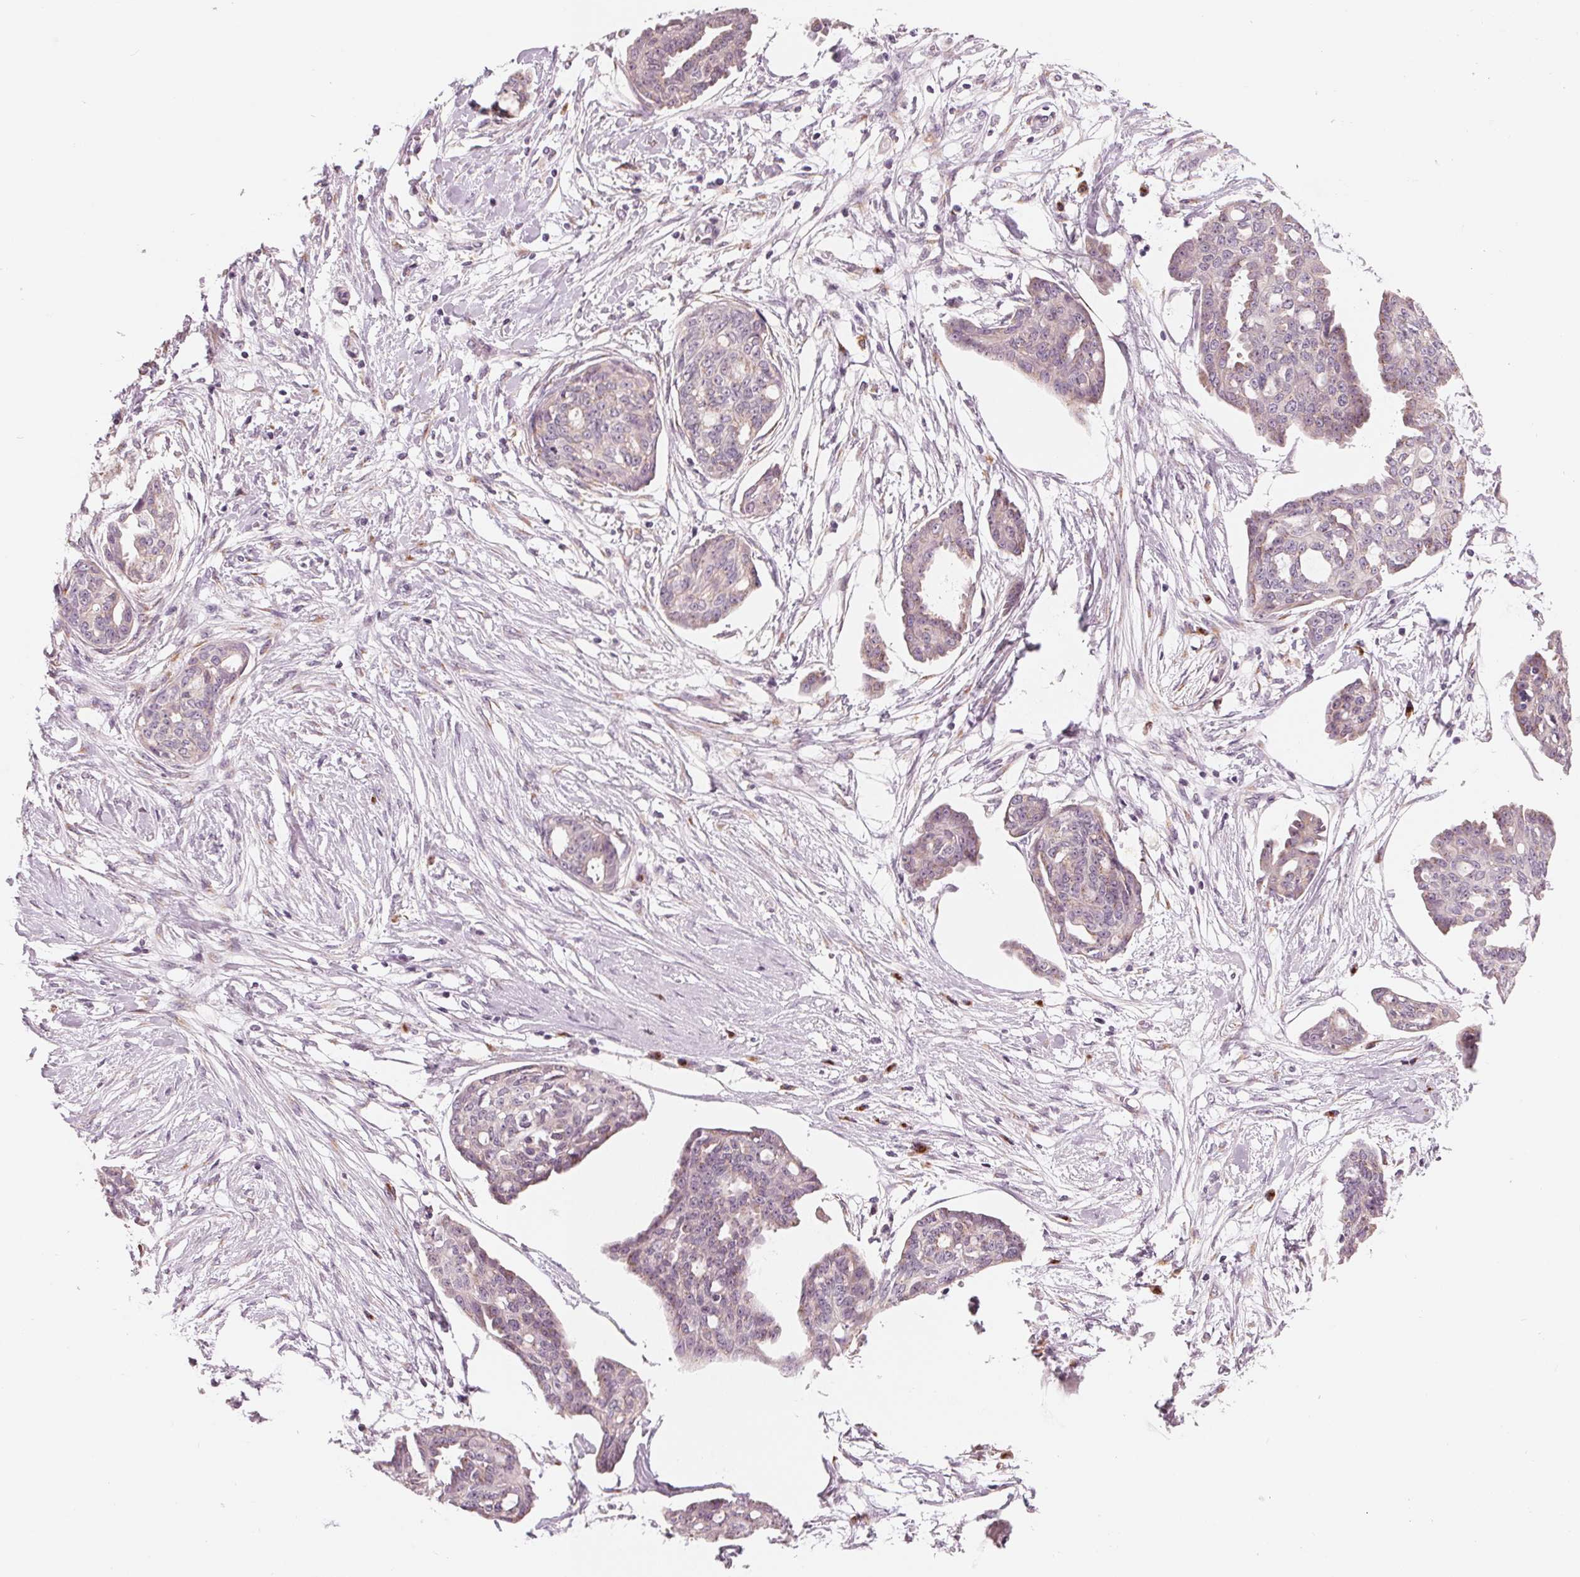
{"staining": {"intensity": "negative", "quantity": "none", "location": "none"}, "tissue": "ovarian cancer", "cell_type": "Tumor cells", "image_type": "cancer", "snomed": [{"axis": "morphology", "description": "Cystadenocarcinoma, serous, NOS"}, {"axis": "topography", "description": "Ovary"}], "caption": "High magnification brightfield microscopy of serous cystadenocarcinoma (ovarian) stained with DAB (brown) and counterstained with hematoxylin (blue): tumor cells show no significant expression.", "gene": "IL9R", "patient": {"sex": "female", "age": 71}}